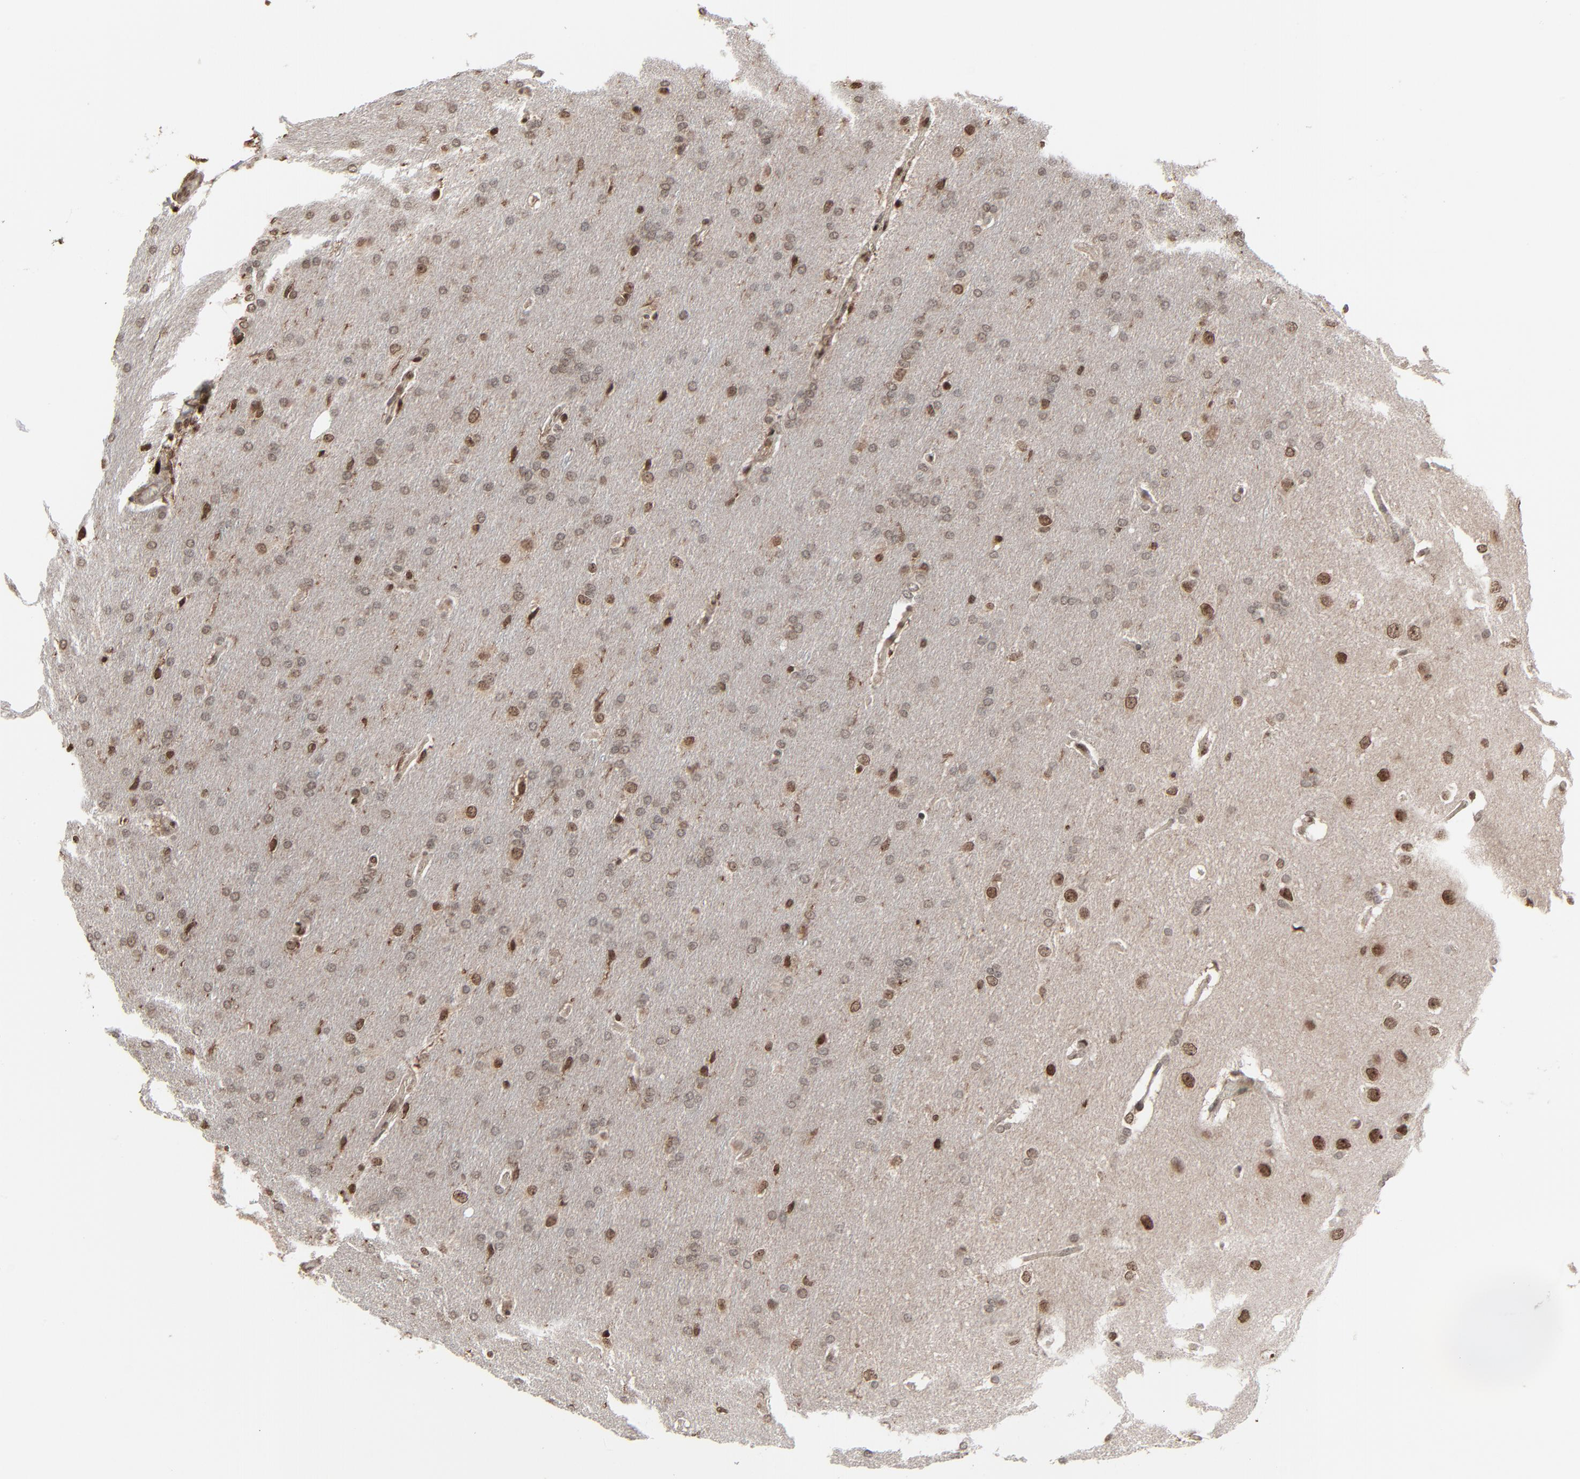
{"staining": {"intensity": "moderate", "quantity": "25%-75%", "location": "nuclear"}, "tissue": "glioma", "cell_type": "Tumor cells", "image_type": "cancer", "snomed": [{"axis": "morphology", "description": "Glioma, malignant, Low grade"}, {"axis": "topography", "description": "Brain"}], "caption": "An image of malignant low-grade glioma stained for a protein exhibits moderate nuclear brown staining in tumor cells.", "gene": "RPS6KA3", "patient": {"sex": "female", "age": 32}}